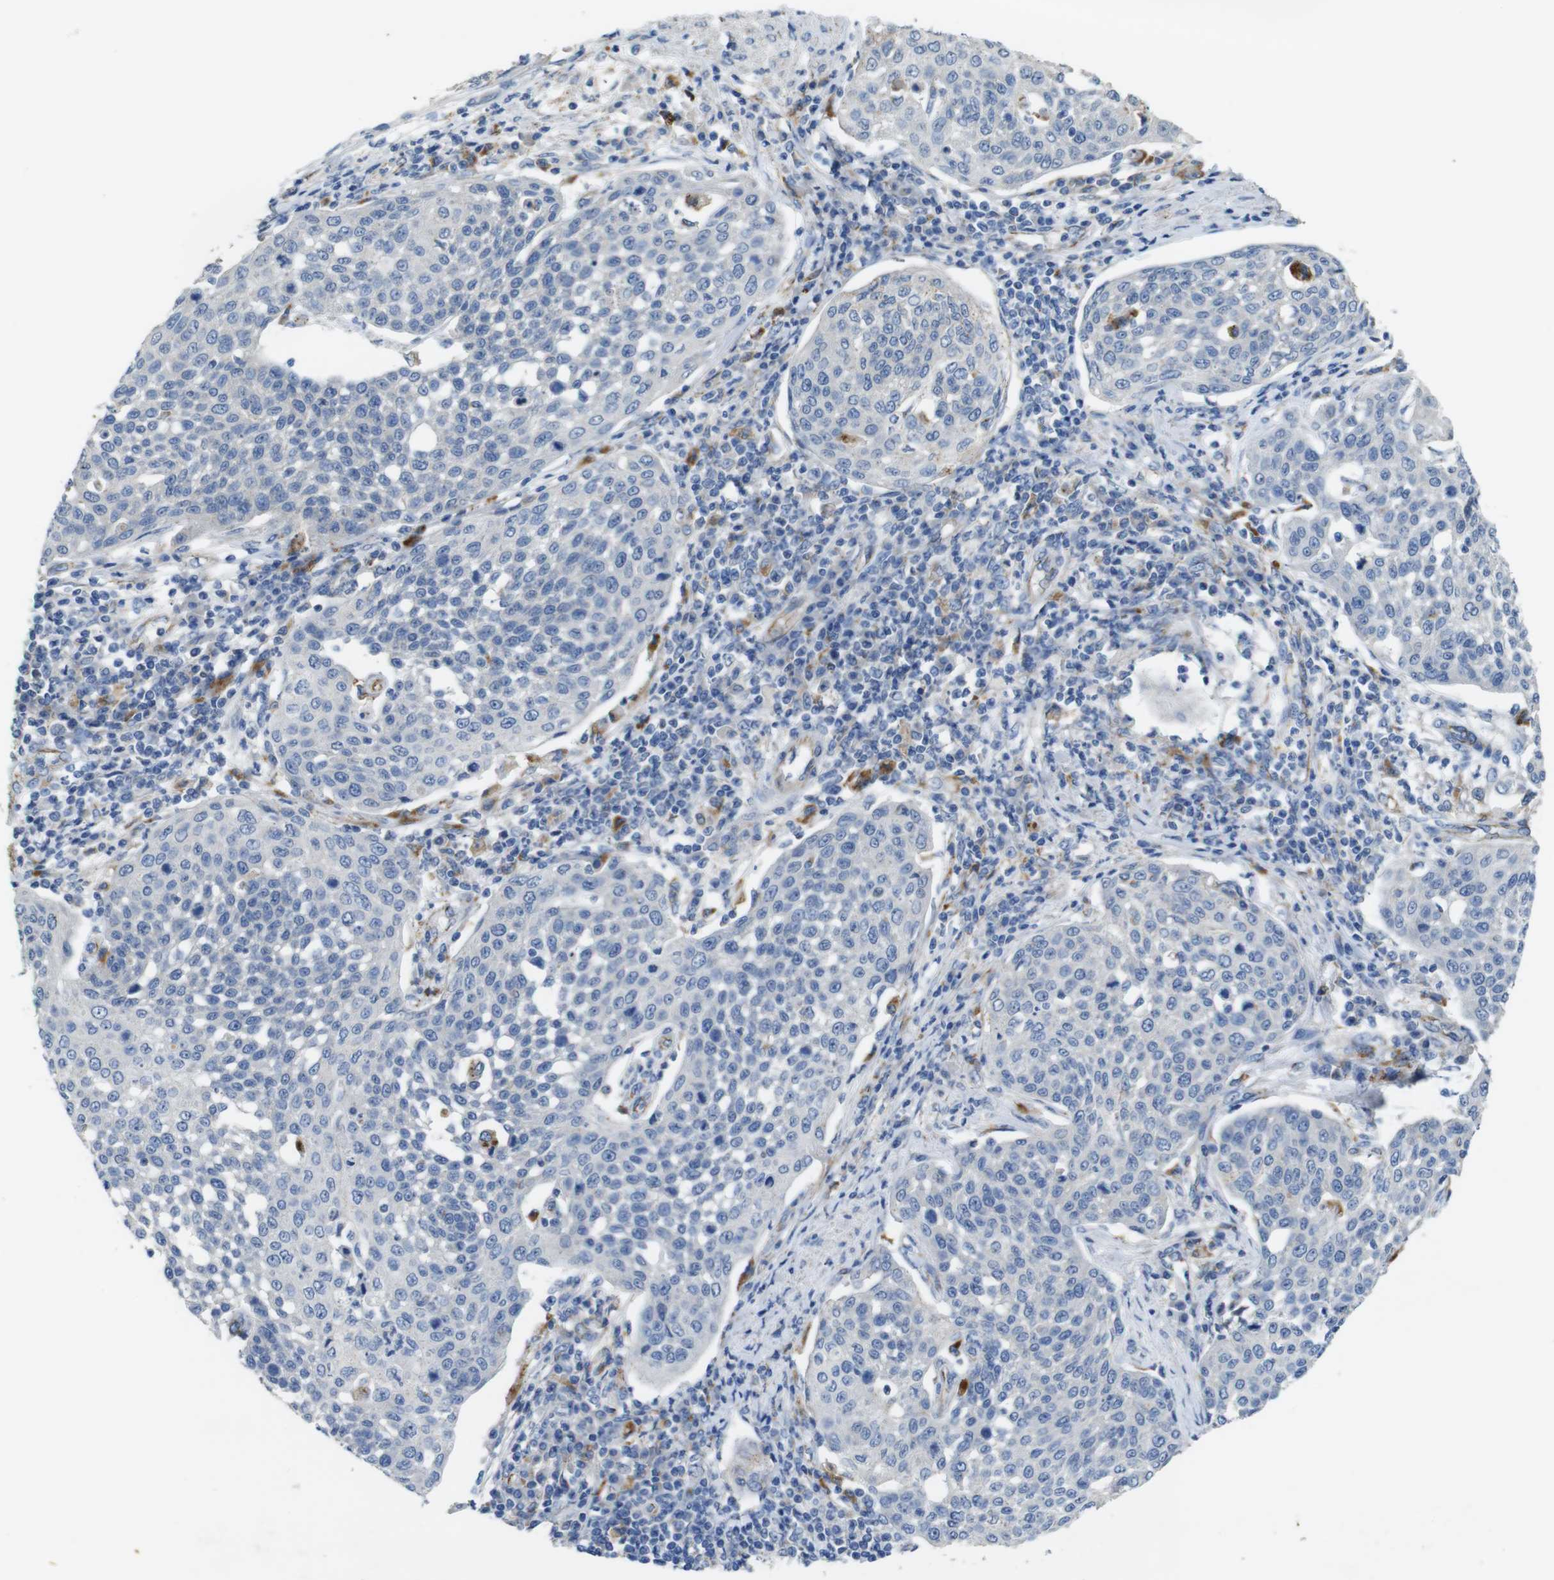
{"staining": {"intensity": "negative", "quantity": "none", "location": "none"}, "tissue": "cervical cancer", "cell_type": "Tumor cells", "image_type": "cancer", "snomed": [{"axis": "morphology", "description": "Squamous cell carcinoma, NOS"}, {"axis": "topography", "description": "Cervix"}], "caption": "Tumor cells are negative for brown protein staining in cervical squamous cell carcinoma.", "gene": "NHLRC3", "patient": {"sex": "female", "age": 34}}